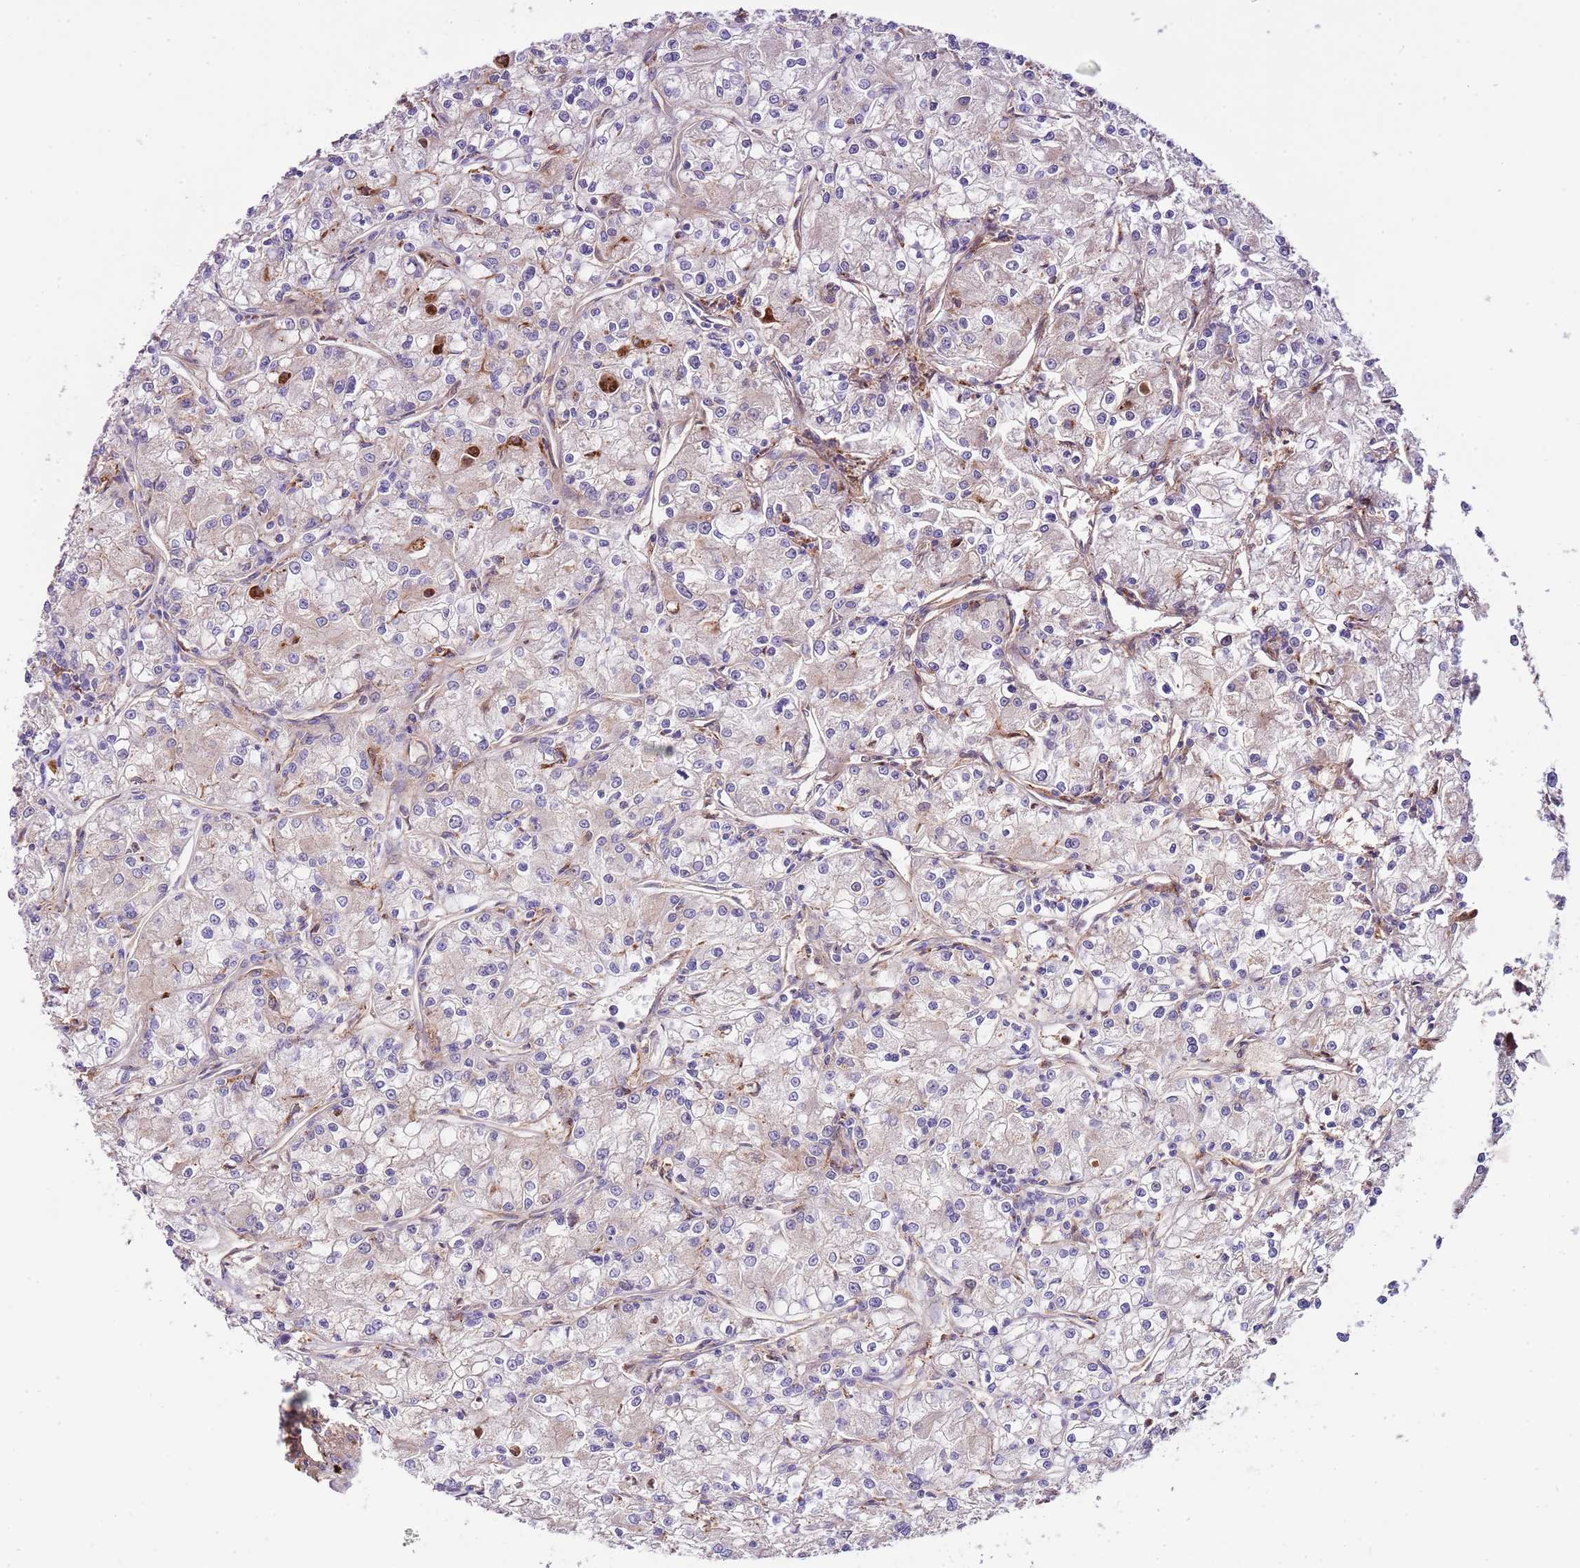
{"staining": {"intensity": "negative", "quantity": "none", "location": "none"}, "tissue": "renal cancer", "cell_type": "Tumor cells", "image_type": "cancer", "snomed": [{"axis": "morphology", "description": "Adenocarcinoma, NOS"}, {"axis": "topography", "description": "Kidney"}], "caption": "This is an immunohistochemistry histopathology image of renal adenocarcinoma. There is no positivity in tumor cells.", "gene": "DOCK6", "patient": {"sex": "female", "age": 59}}